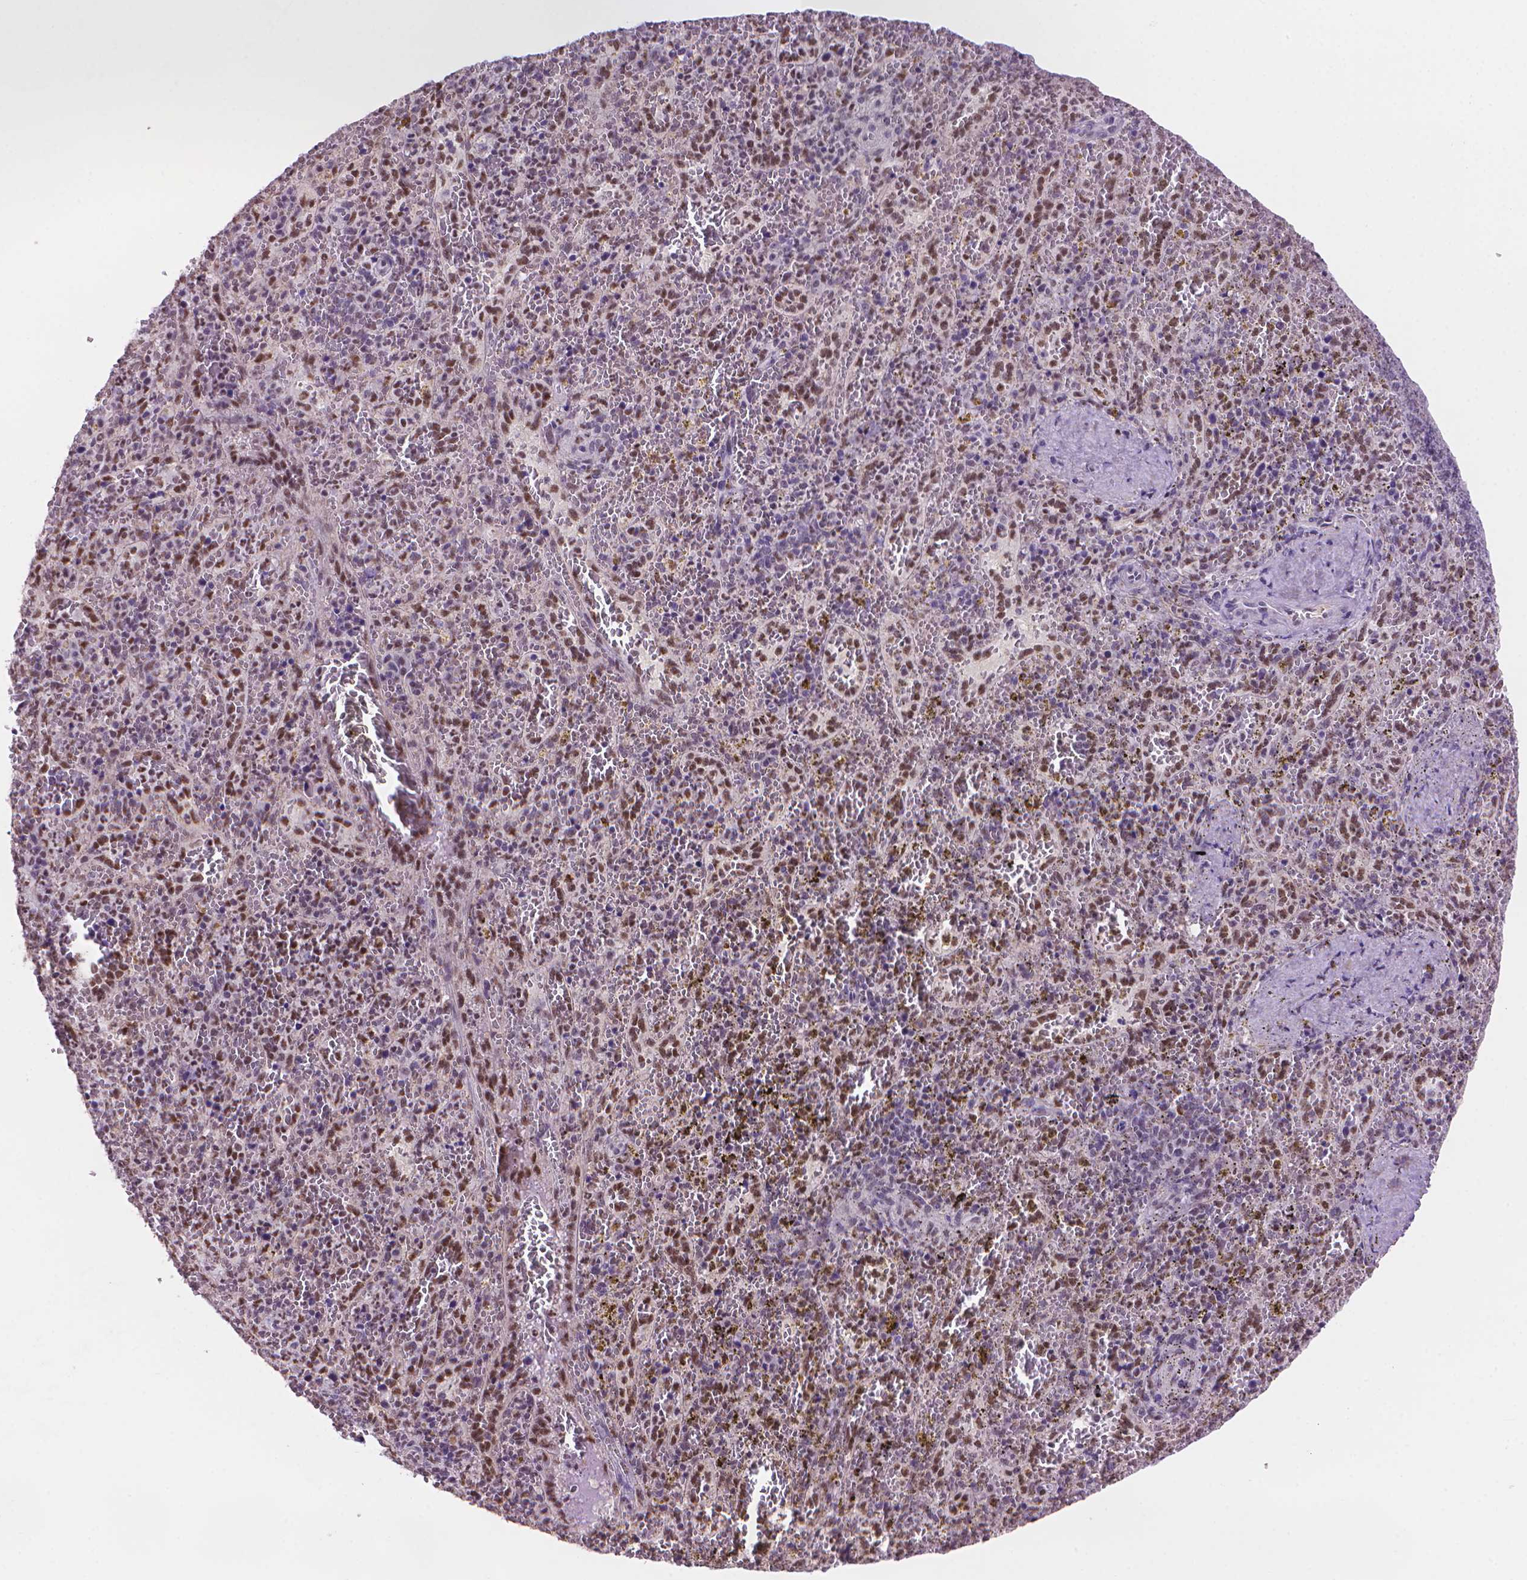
{"staining": {"intensity": "negative", "quantity": "none", "location": "none"}, "tissue": "spleen", "cell_type": "Cells in red pulp", "image_type": "normal", "snomed": [{"axis": "morphology", "description": "Normal tissue, NOS"}, {"axis": "topography", "description": "Spleen"}], "caption": "IHC photomicrograph of benign spleen: spleen stained with DAB (3,3'-diaminobenzidine) reveals no significant protein expression in cells in red pulp.", "gene": "UBN1", "patient": {"sex": "female", "age": 50}}